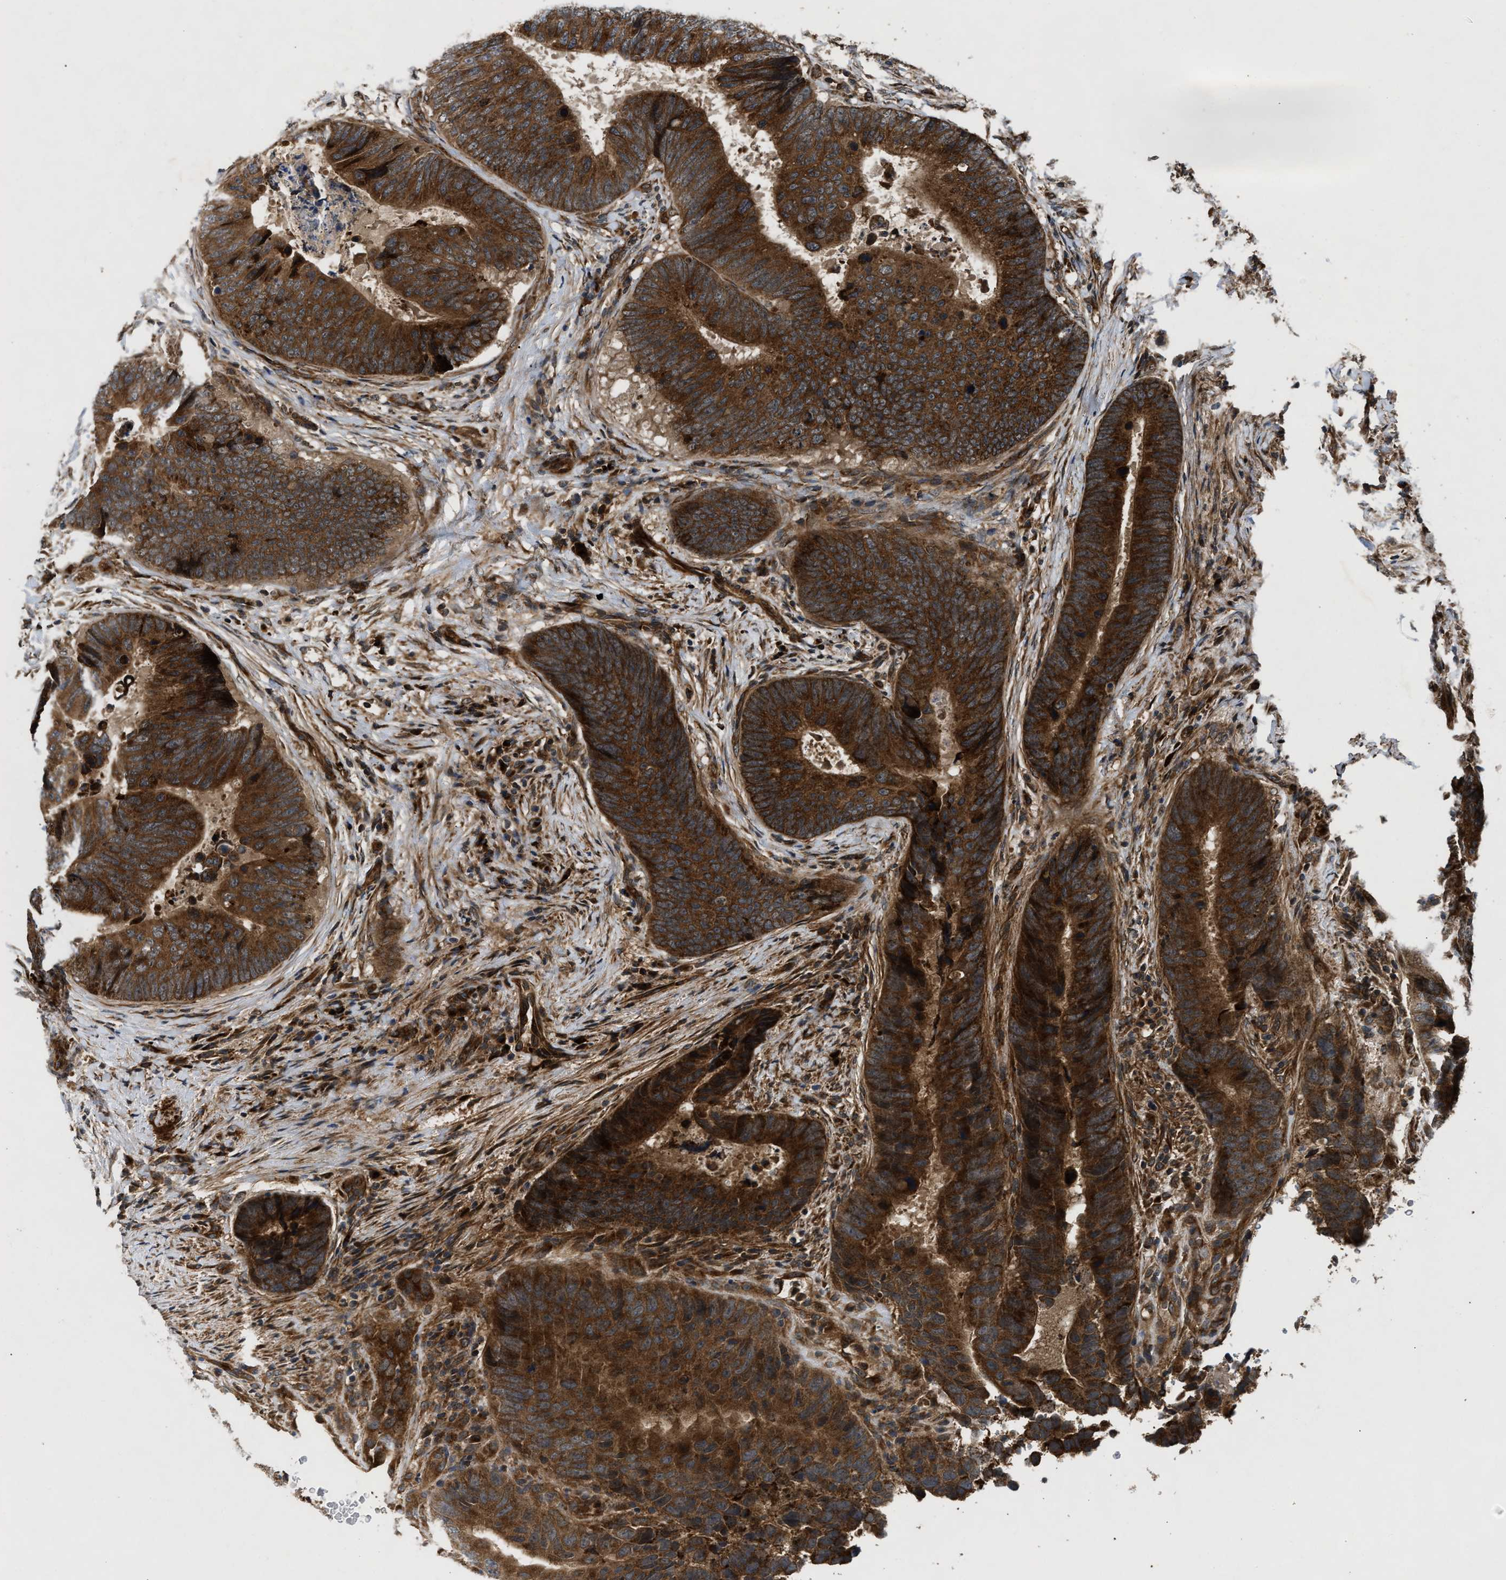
{"staining": {"intensity": "strong", "quantity": ">75%", "location": "cytoplasmic/membranous"}, "tissue": "colorectal cancer", "cell_type": "Tumor cells", "image_type": "cancer", "snomed": [{"axis": "morphology", "description": "Adenocarcinoma, NOS"}, {"axis": "topography", "description": "Colon"}], "caption": "Immunohistochemical staining of human adenocarcinoma (colorectal) reveals high levels of strong cytoplasmic/membranous staining in about >75% of tumor cells. The staining was performed using DAB (3,3'-diaminobenzidine) to visualize the protein expression in brown, while the nuclei were stained in blue with hematoxylin (Magnification: 20x).", "gene": "PNPLA8", "patient": {"sex": "male", "age": 56}}